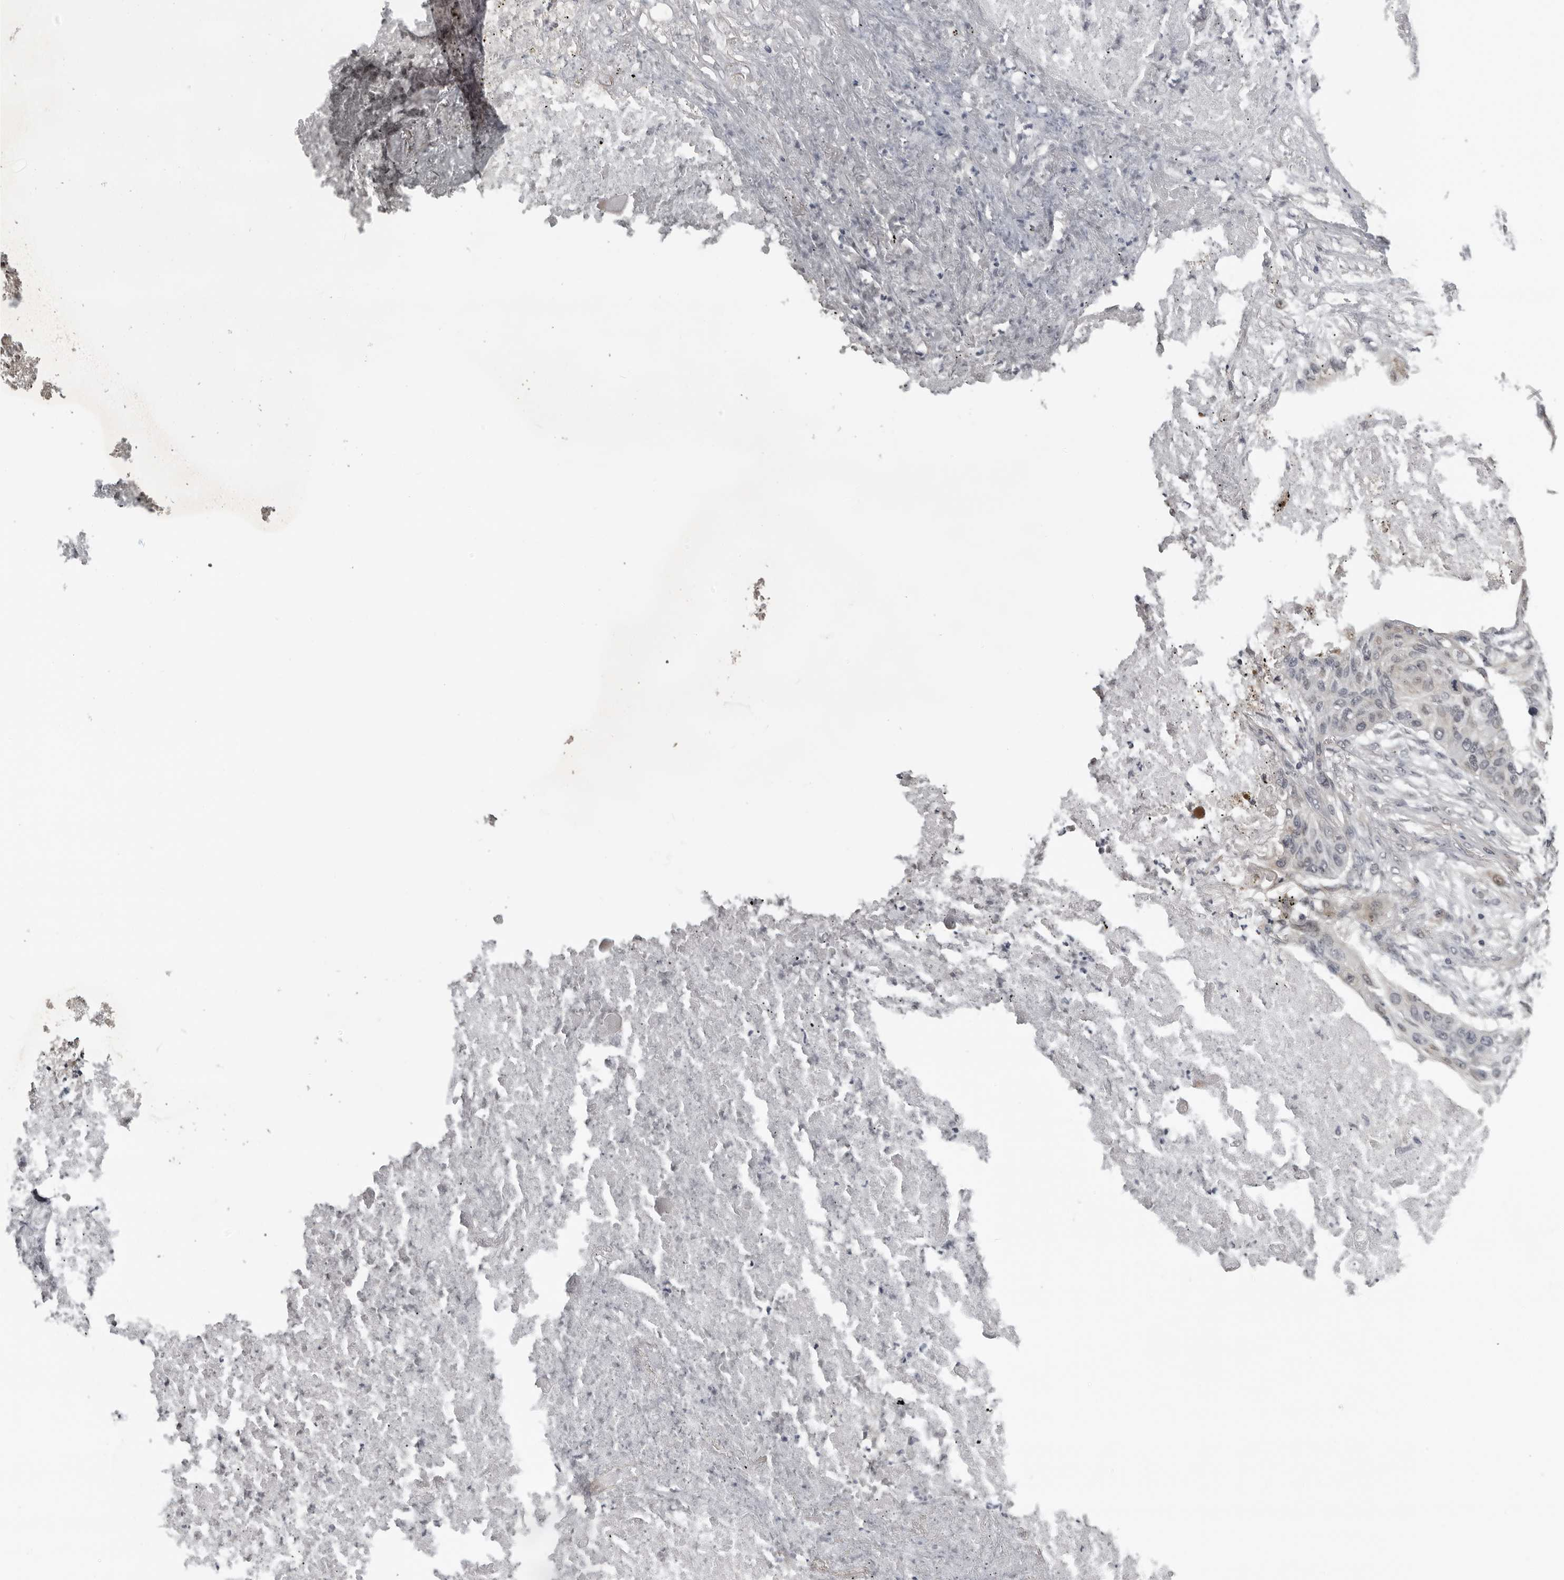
{"staining": {"intensity": "negative", "quantity": "none", "location": "none"}, "tissue": "lung cancer", "cell_type": "Tumor cells", "image_type": "cancer", "snomed": [{"axis": "morphology", "description": "Squamous cell carcinoma, NOS"}, {"axis": "topography", "description": "Lung"}], "caption": "High power microscopy photomicrograph of an IHC image of lung cancer (squamous cell carcinoma), revealing no significant expression in tumor cells.", "gene": "PRRX2", "patient": {"sex": "female", "age": 63}}